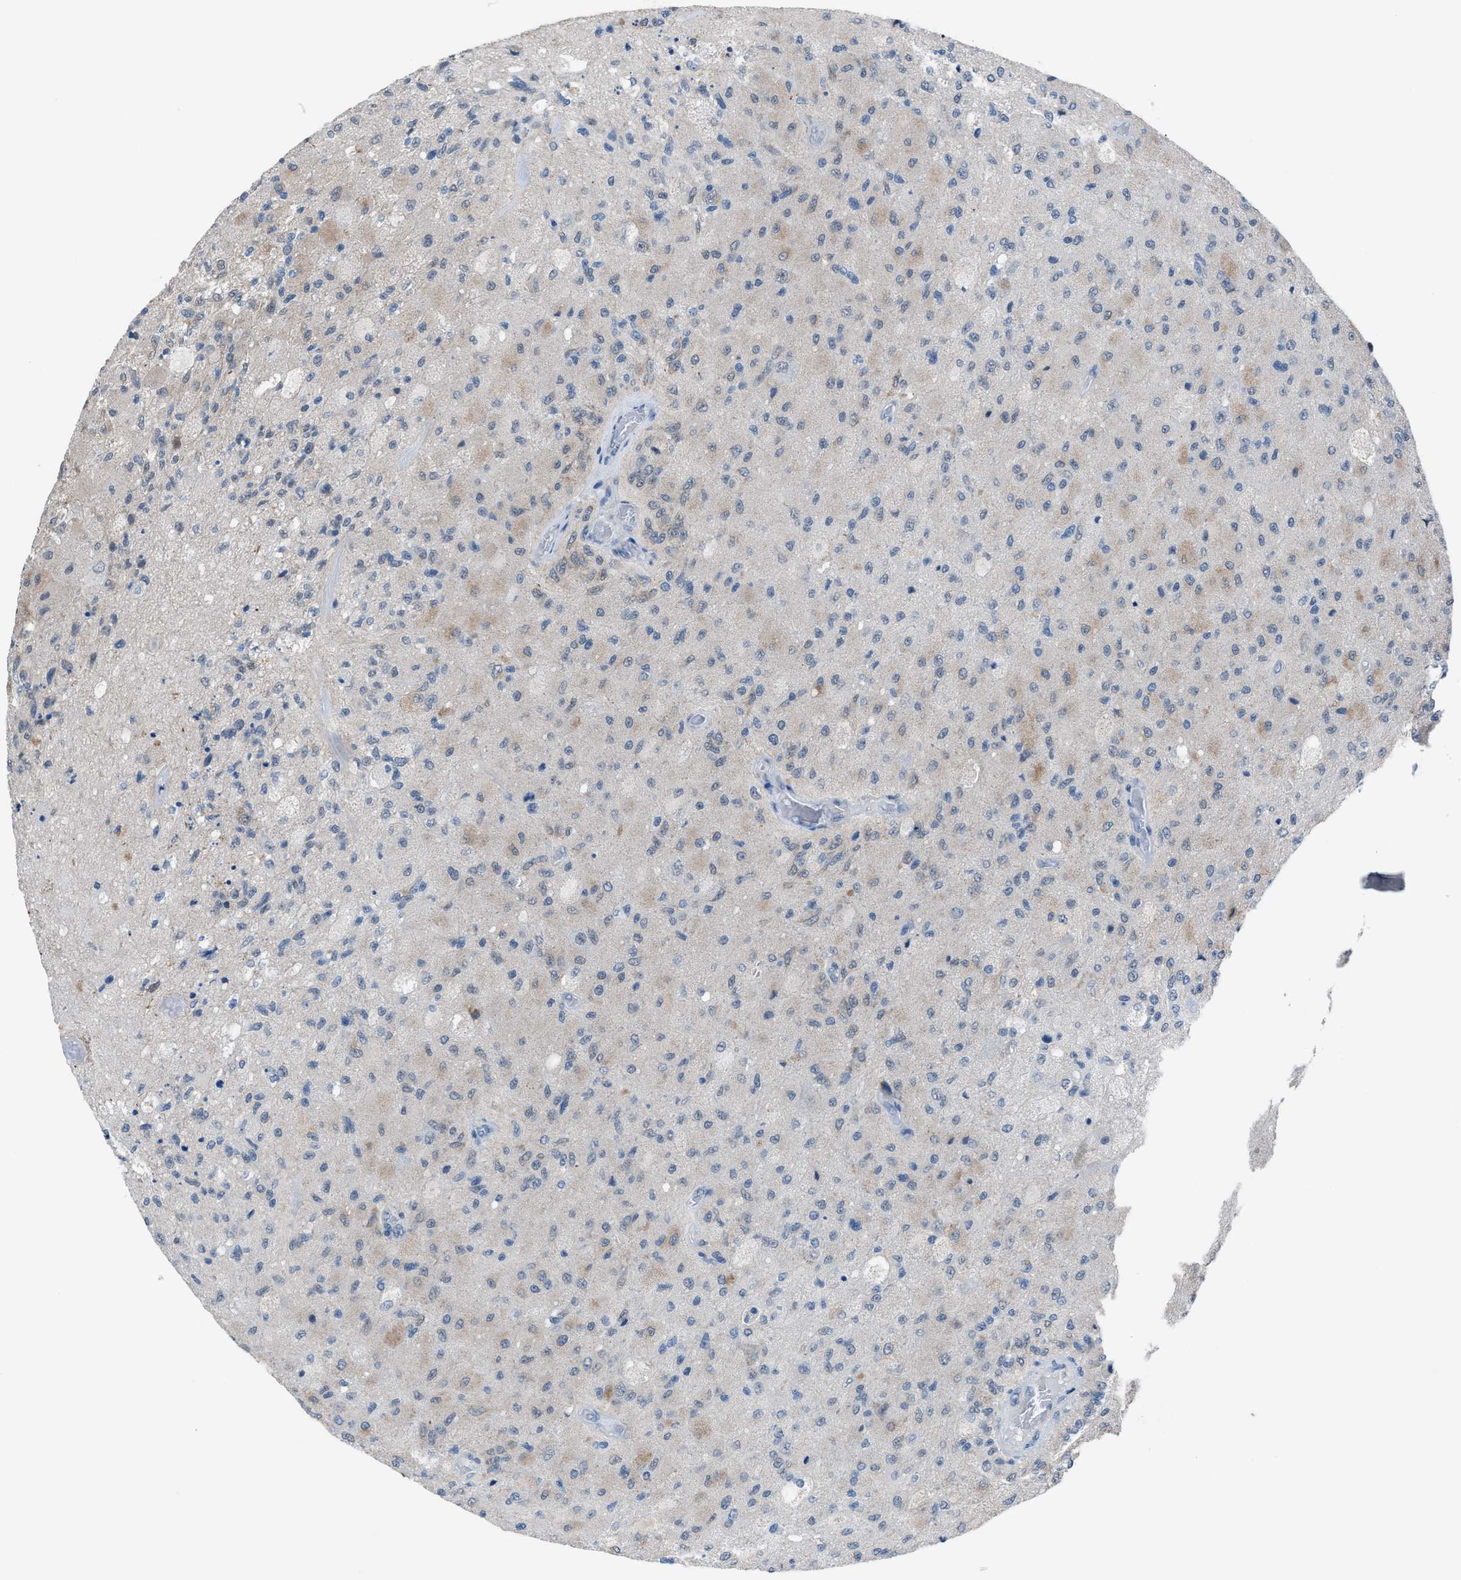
{"staining": {"intensity": "weak", "quantity": "<25%", "location": "cytoplasmic/membranous"}, "tissue": "glioma", "cell_type": "Tumor cells", "image_type": "cancer", "snomed": [{"axis": "morphology", "description": "Normal tissue, NOS"}, {"axis": "morphology", "description": "Glioma, malignant, High grade"}, {"axis": "topography", "description": "Cerebral cortex"}], "caption": "High magnification brightfield microscopy of malignant high-grade glioma stained with DAB (3,3'-diaminobenzidine) (brown) and counterstained with hematoxylin (blue): tumor cells show no significant positivity. (Stains: DAB (3,3'-diaminobenzidine) immunohistochemistry (IHC) with hematoxylin counter stain, Microscopy: brightfield microscopy at high magnification).", "gene": "ANAPC11", "patient": {"sex": "male", "age": 77}}